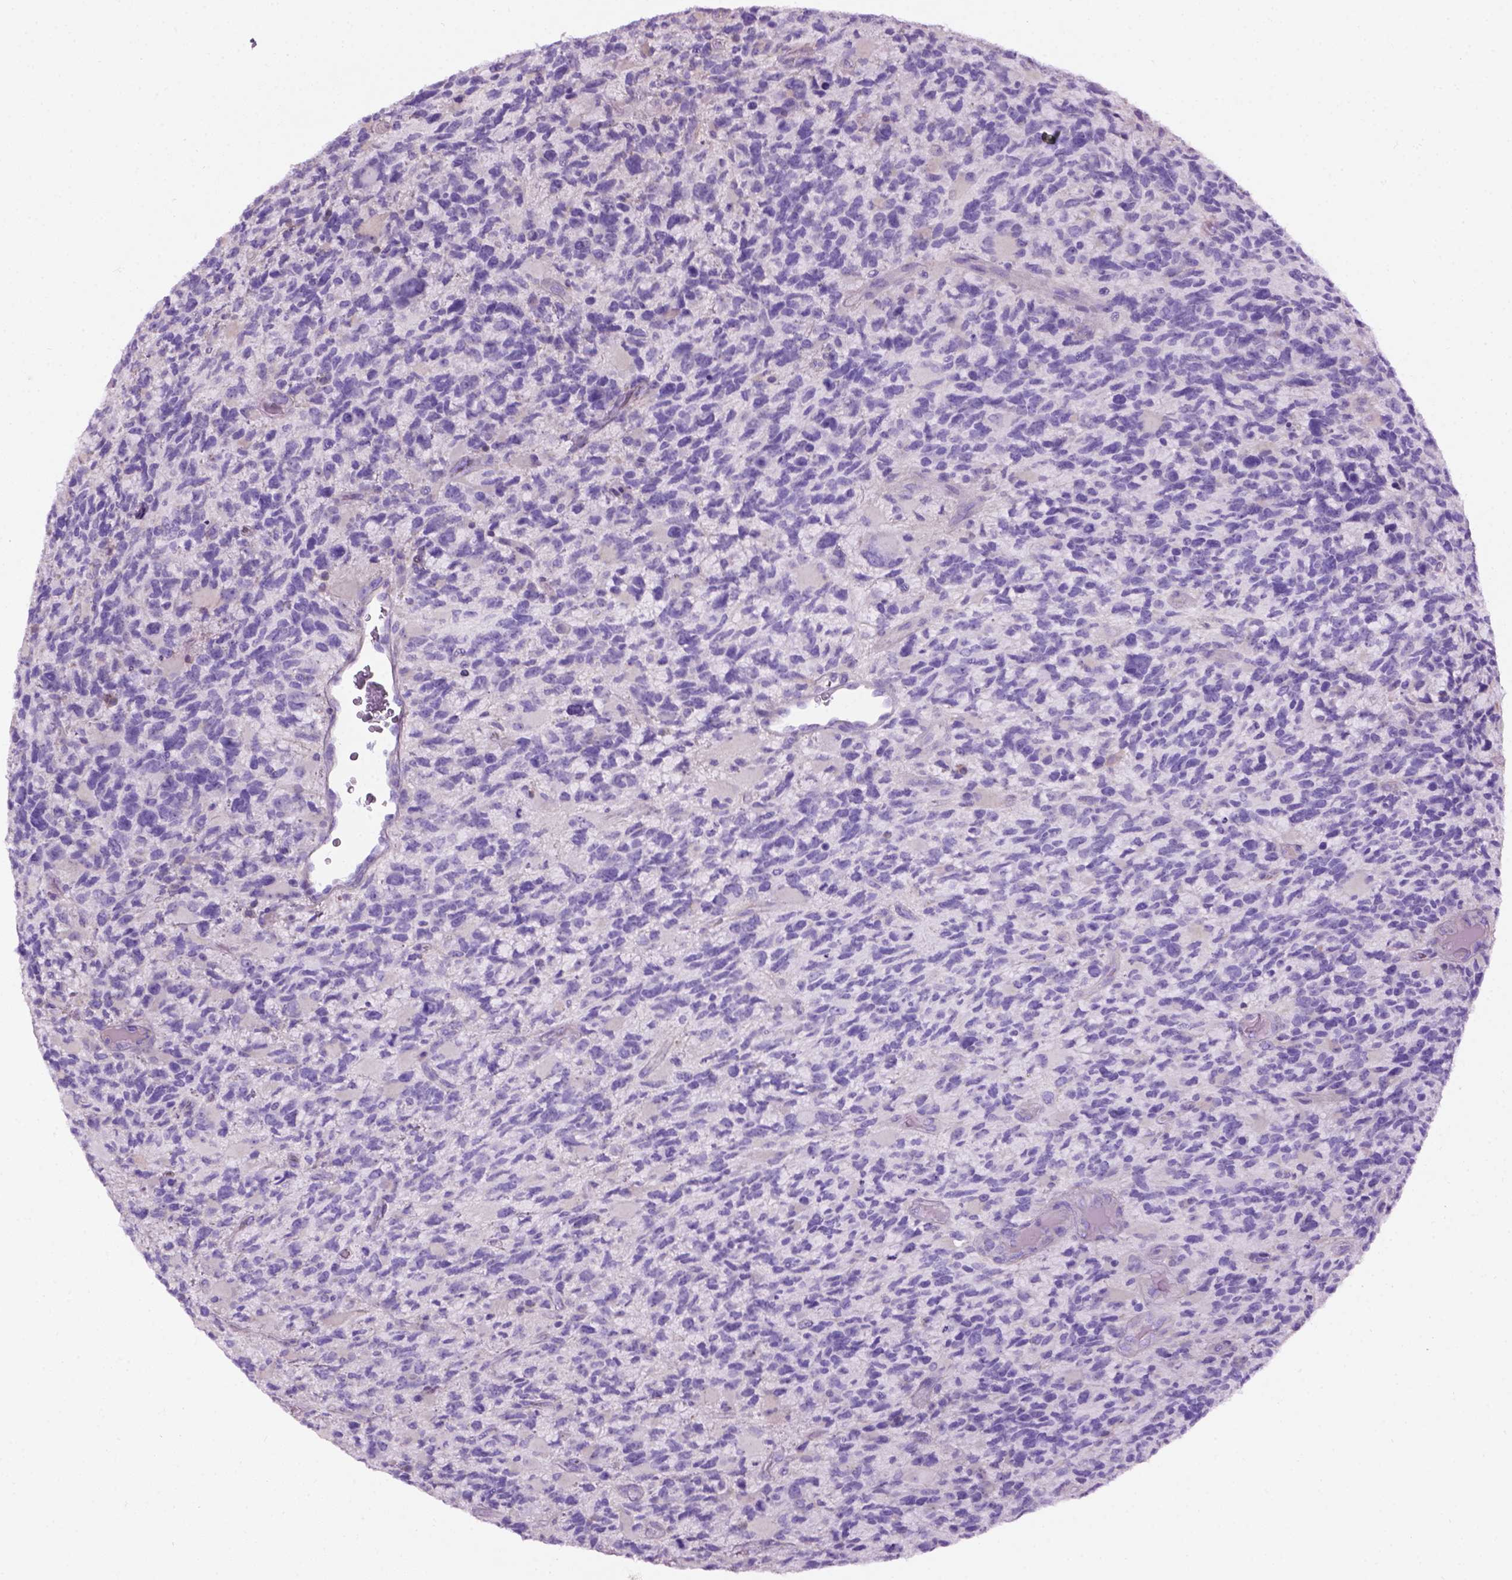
{"staining": {"intensity": "negative", "quantity": "none", "location": "none"}, "tissue": "glioma", "cell_type": "Tumor cells", "image_type": "cancer", "snomed": [{"axis": "morphology", "description": "Glioma, malignant, High grade"}, {"axis": "topography", "description": "Brain"}], "caption": "High magnification brightfield microscopy of glioma stained with DAB (brown) and counterstained with hematoxylin (blue): tumor cells show no significant positivity.", "gene": "GABRB2", "patient": {"sex": "female", "age": 71}}